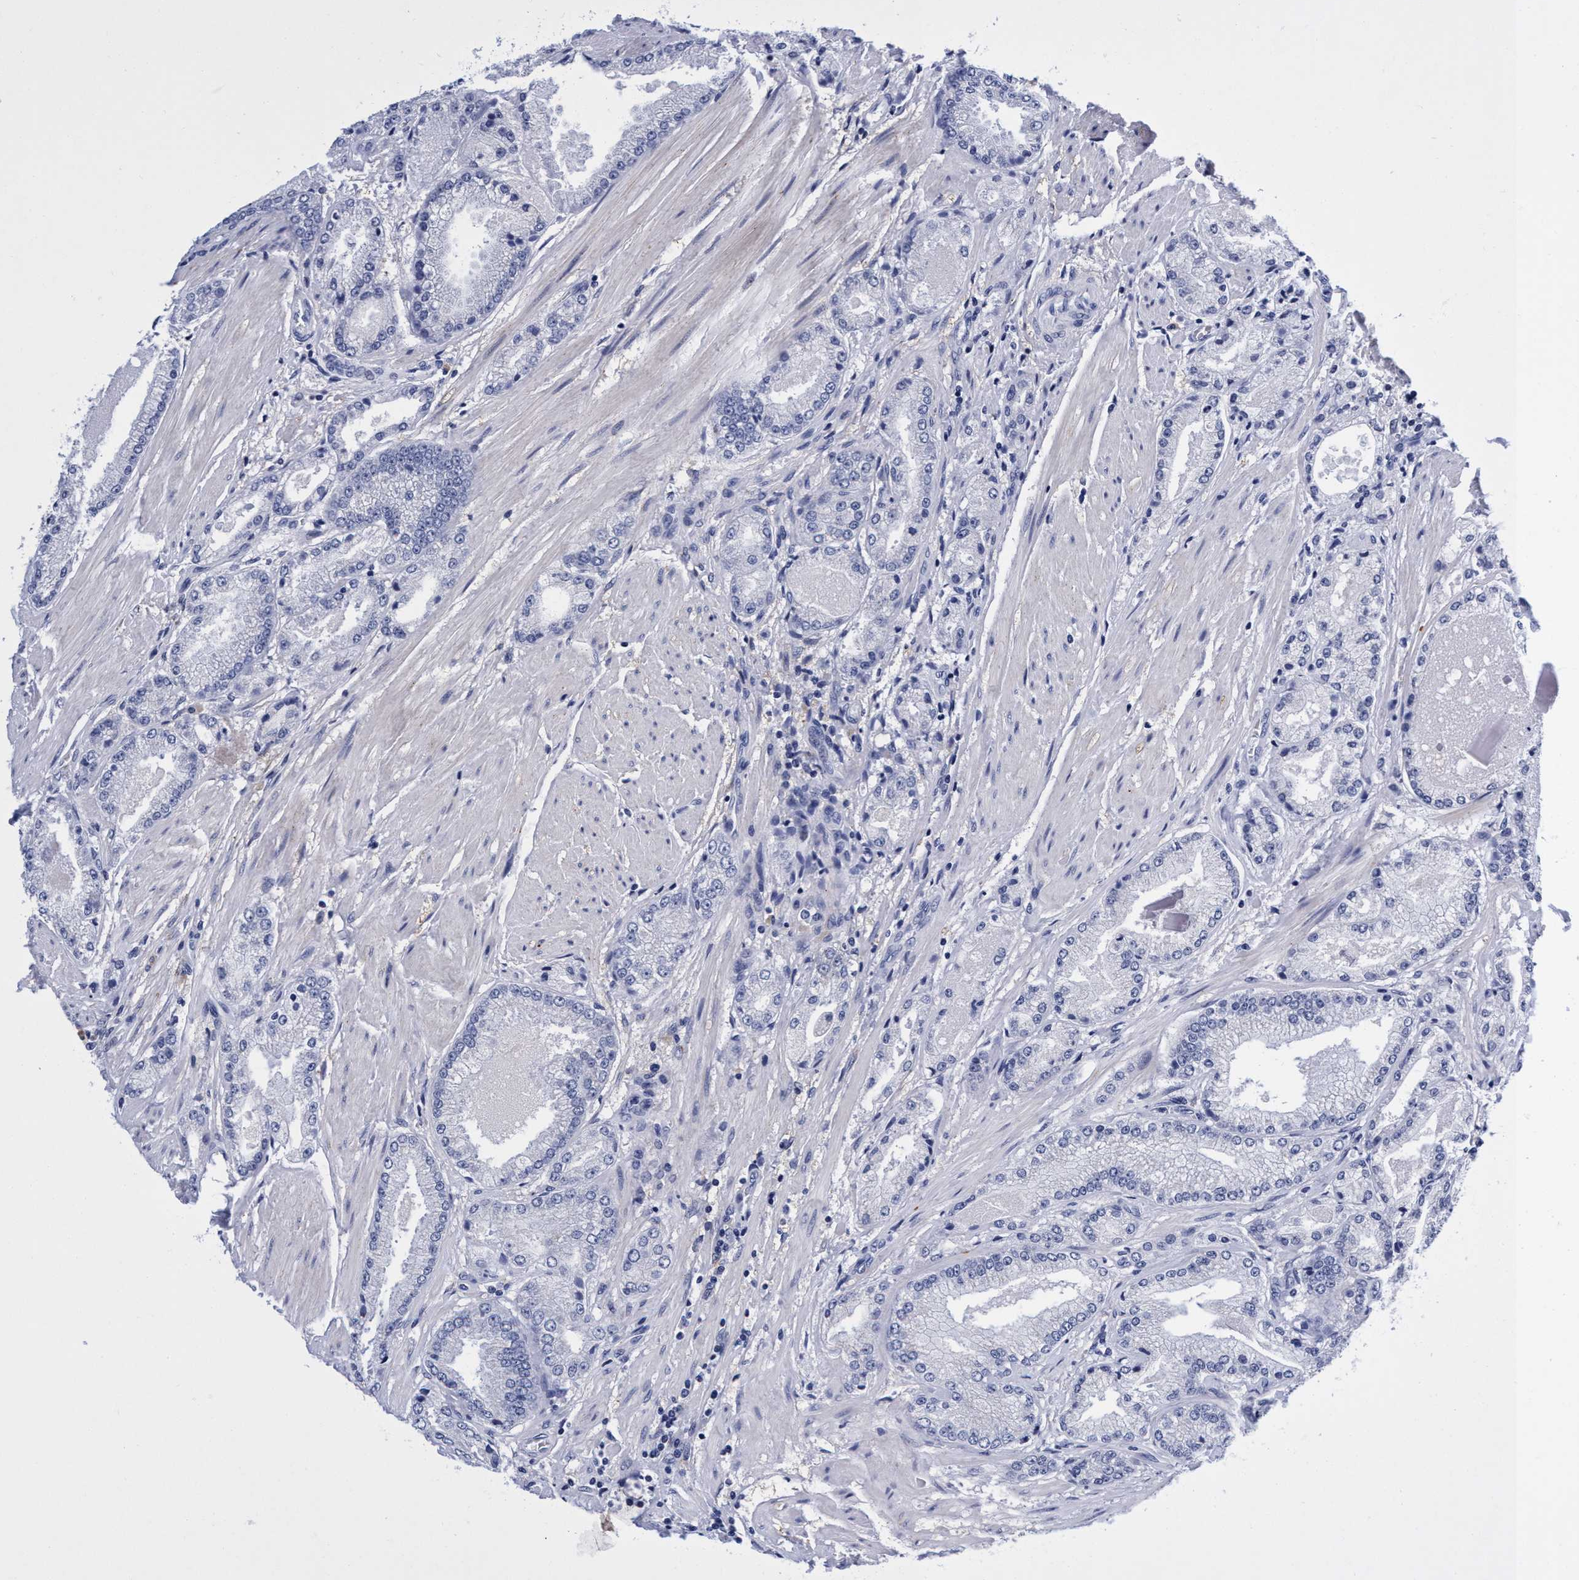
{"staining": {"intensity": "weak", "quantity": "<25%", "location": "cytoplasmic/membranous"}, "tissue": "prostate cancer", "cell_type": "Tumor cells", "image_type": "cancer", "snomed": [{"axis": "morphology", "description": "Adenocarcinoma, High grade"}, {"axis": "topography", "description": "Prostate"}], "caption": "Protein analysis of prostate cancer (high-grade adenocarcinoma) reveals no significant positivity in tumor cells.", "gene": "PLPPR1", "patient": {"sex": "male", "age": 50}}